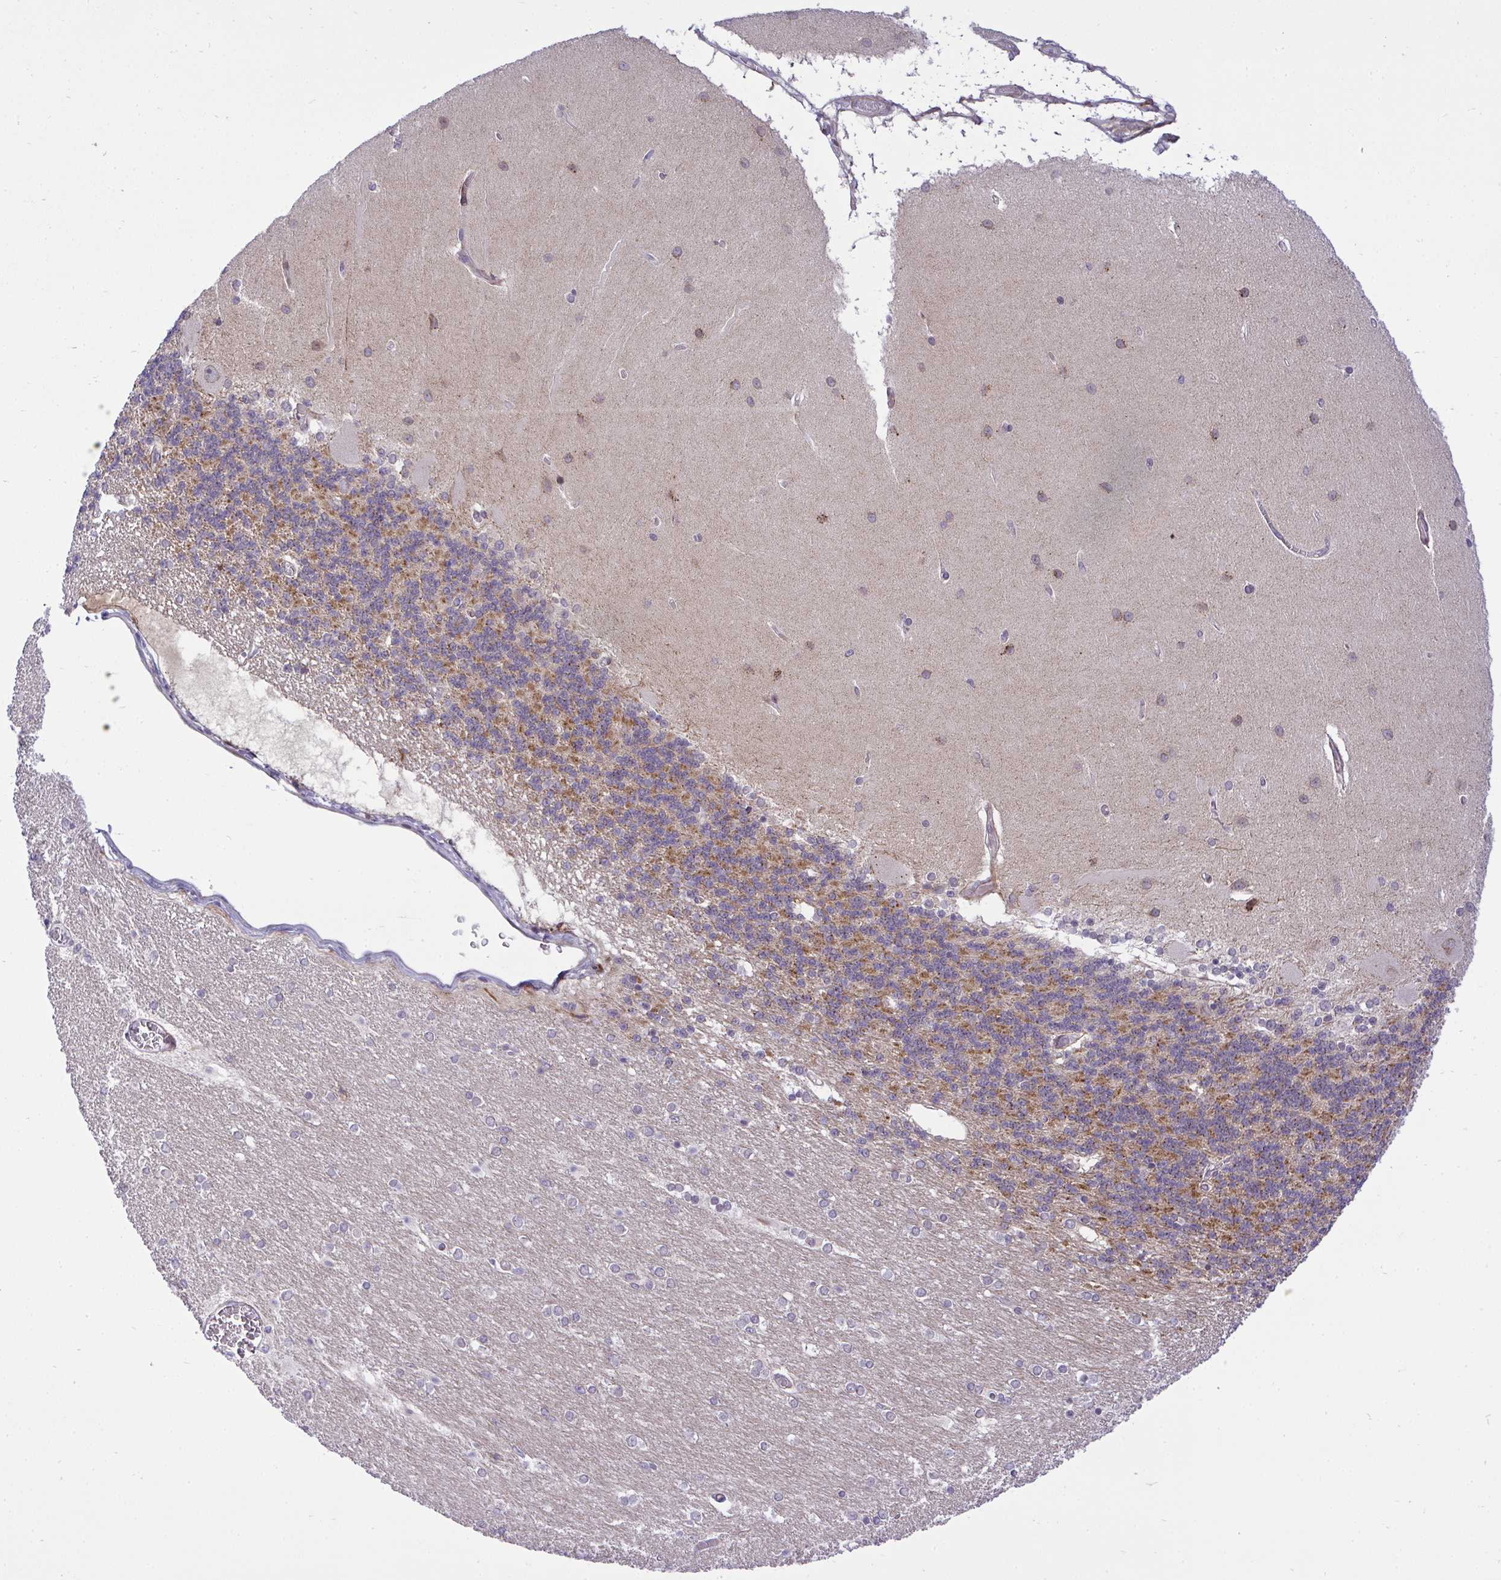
{"staining": {"intensity": "moderate", "quantity": "<25%", "location": "cytoplasmic/membranous"}, "tissue": "cerebellum", "cell_type": "Cells in granular layer", "image_type": "normal", "snomed": [{"axis": "morphology", "description": "Normal tissue, NOS"}, {"axis": "topography", "description": "Cerebellum"}], "caption": "Immunohistochemistry (IHC) photomicrograph of benign cerebellum stained for a protein (brown), which shows low levels of moderate cytoplasmic/membranous expression in about <25% of cells in granular layer.", "gene": "CASTOR2", "patient": {"sex": "female", "age": 54}}